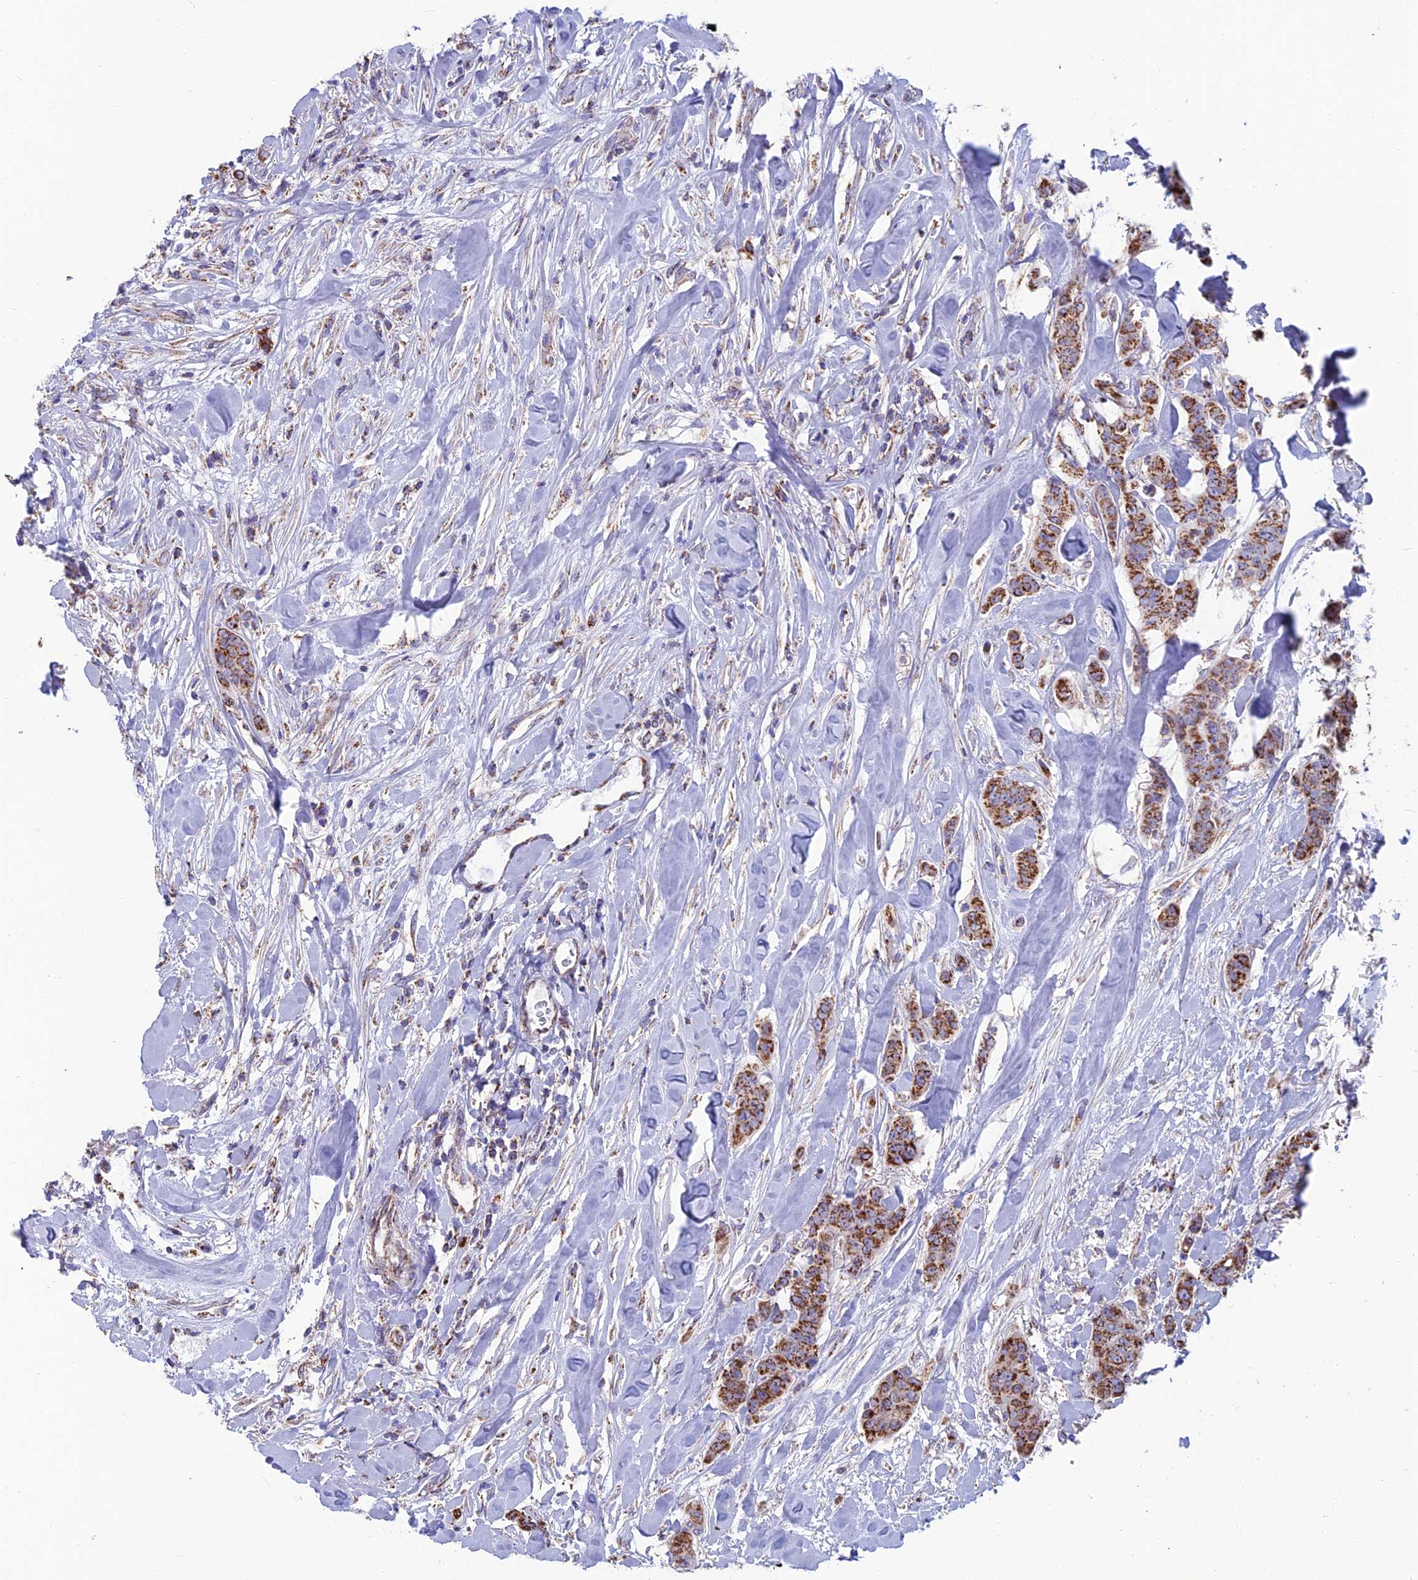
{"staining": {"intensity": "strong", "quantity": ">75%", "location": "cytoplasmic/membranous"}, "tissue": "breast cancer", "cell_type": "Tumor cells", "image_type": "cancer", "snomed": [{"axis": "morphology", "description": "Duct carcinoma"}, {"axis": "topography", "description": "Breast"}], "caption": "A high amount of strong cytoplasmic/membranous positivity is appreciated in approximately >75% of tumor cells in breast cancer tissue. (Stains: DAB in brown, nuclei in blue, Microscopy: brightfield microscopy at high magnification).", "gene": "CS", "patient": {"sex": "female", "age": 40}}